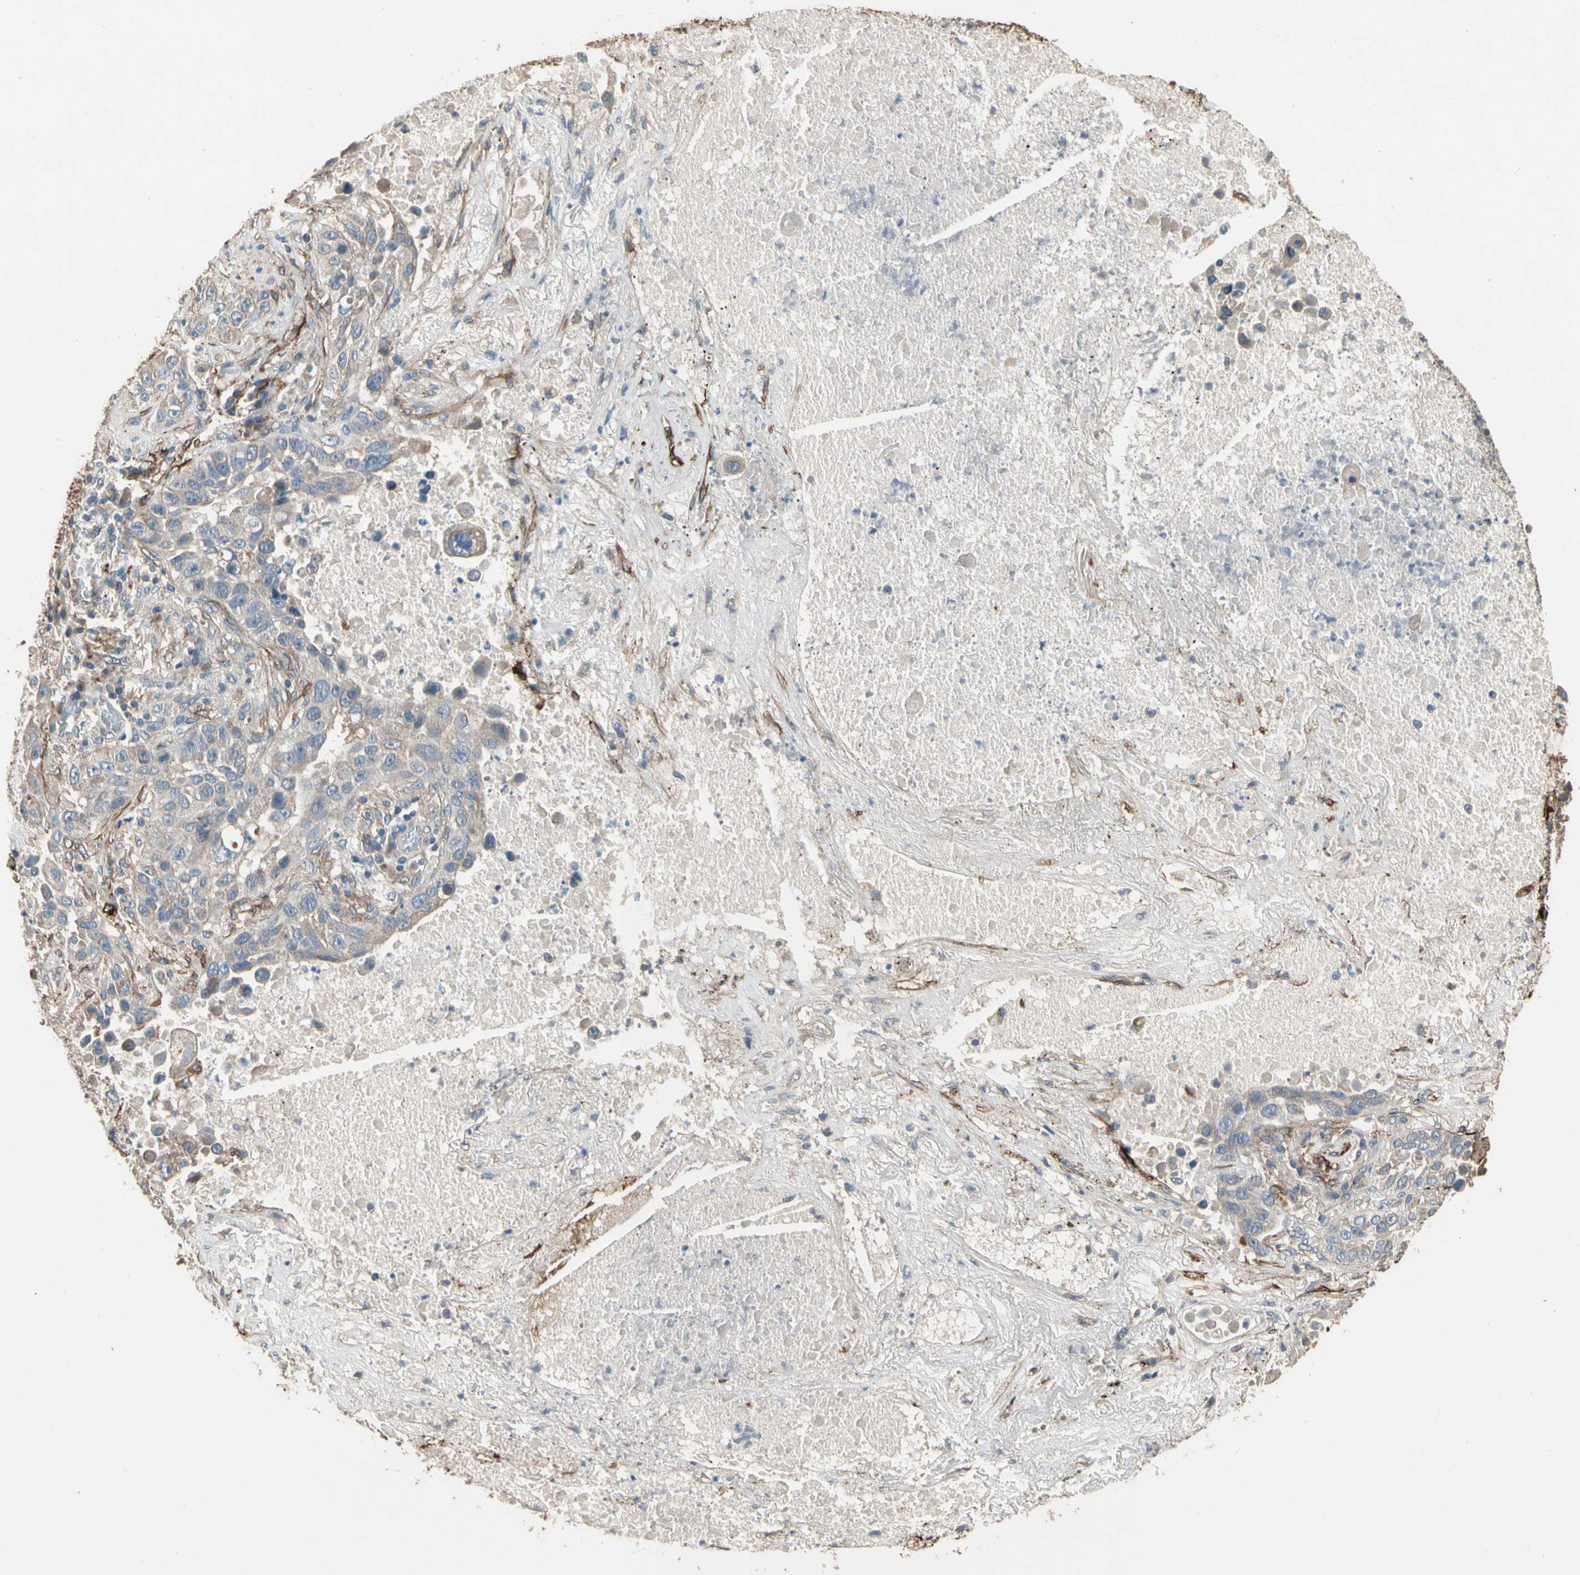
{"staining": {"intensity": "weak", "quantity": ">75%", "location": "cytoplasmic/membranous"}, "tissue": "lung cancer", "cell_type": "Tumor cells", "image_type": "cancer", "snomed": [{"axis": "morphology", "description": "Squamous cell carcinoma, NOS"}, {"axis": "topography", "description": "Lung"}], "caption": "Immunohistochemical staining of human lung cancer displays low levels of weak cytoplasmic/membranous protein positivity in about >75% of tumor cells.", "gene": "SUSD2", "patient": {"sex": "male", "age": 57}}